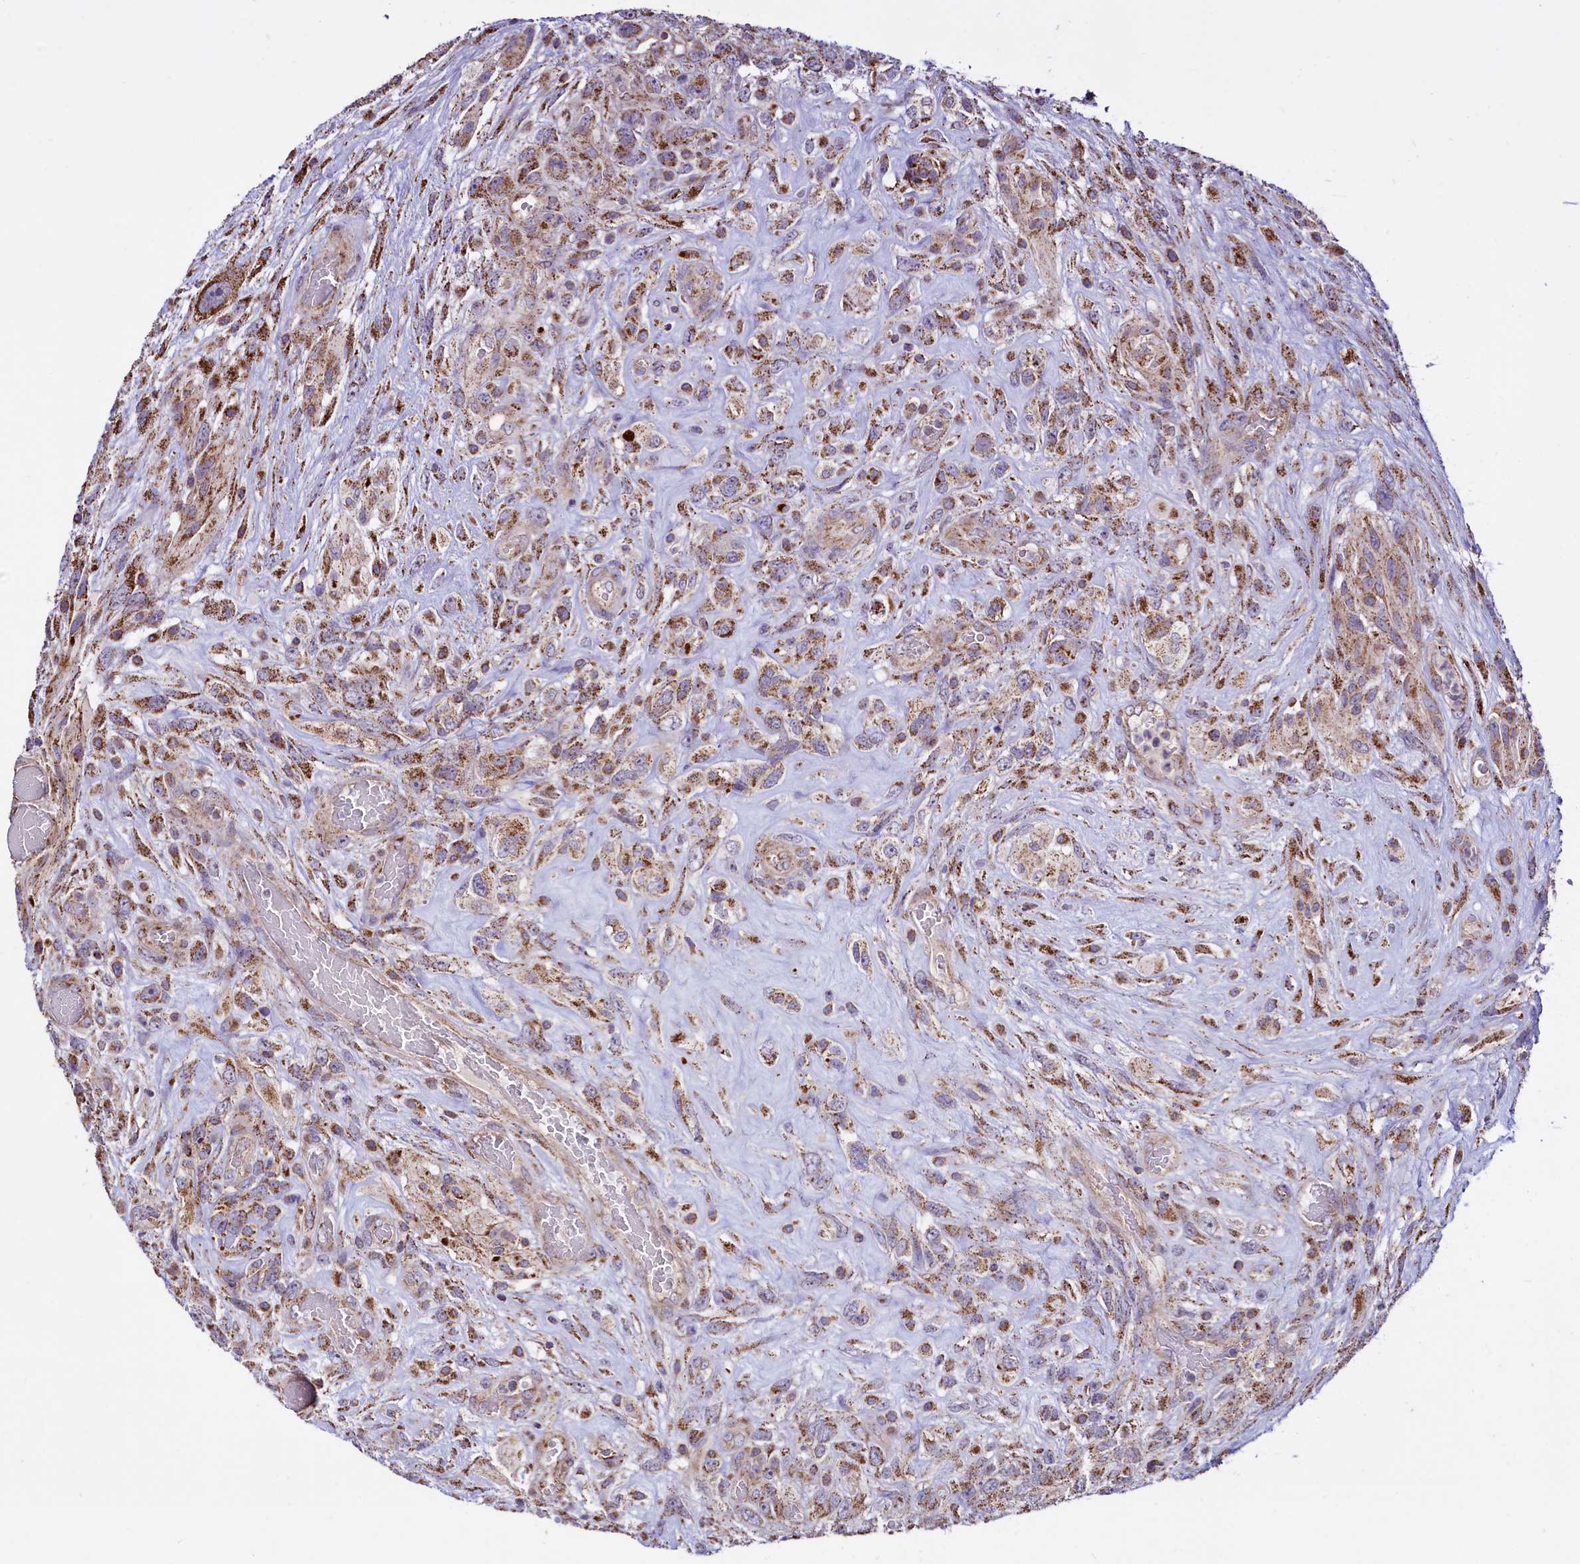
{"staining": {"intensity": "moderate", "quantity": ">75%", "location": "cytoplasmic/membranous"}, "tissue": "glioma", "cell_type": "Tumor cells", "image_type": "cancer", "snomed": [{"axis": "morphology", "description": "Glioma, malignant, High grade"}, {"axis": "topography", "description": "Brain"}], "caption": "A histopathology image of malignant high-grade glioma stained for a protein displays moderate cytoplasmic/membranous brown staining in tumor cells.", "gene": "STARD5", "patient": {"sex": "male", "age": 61}}